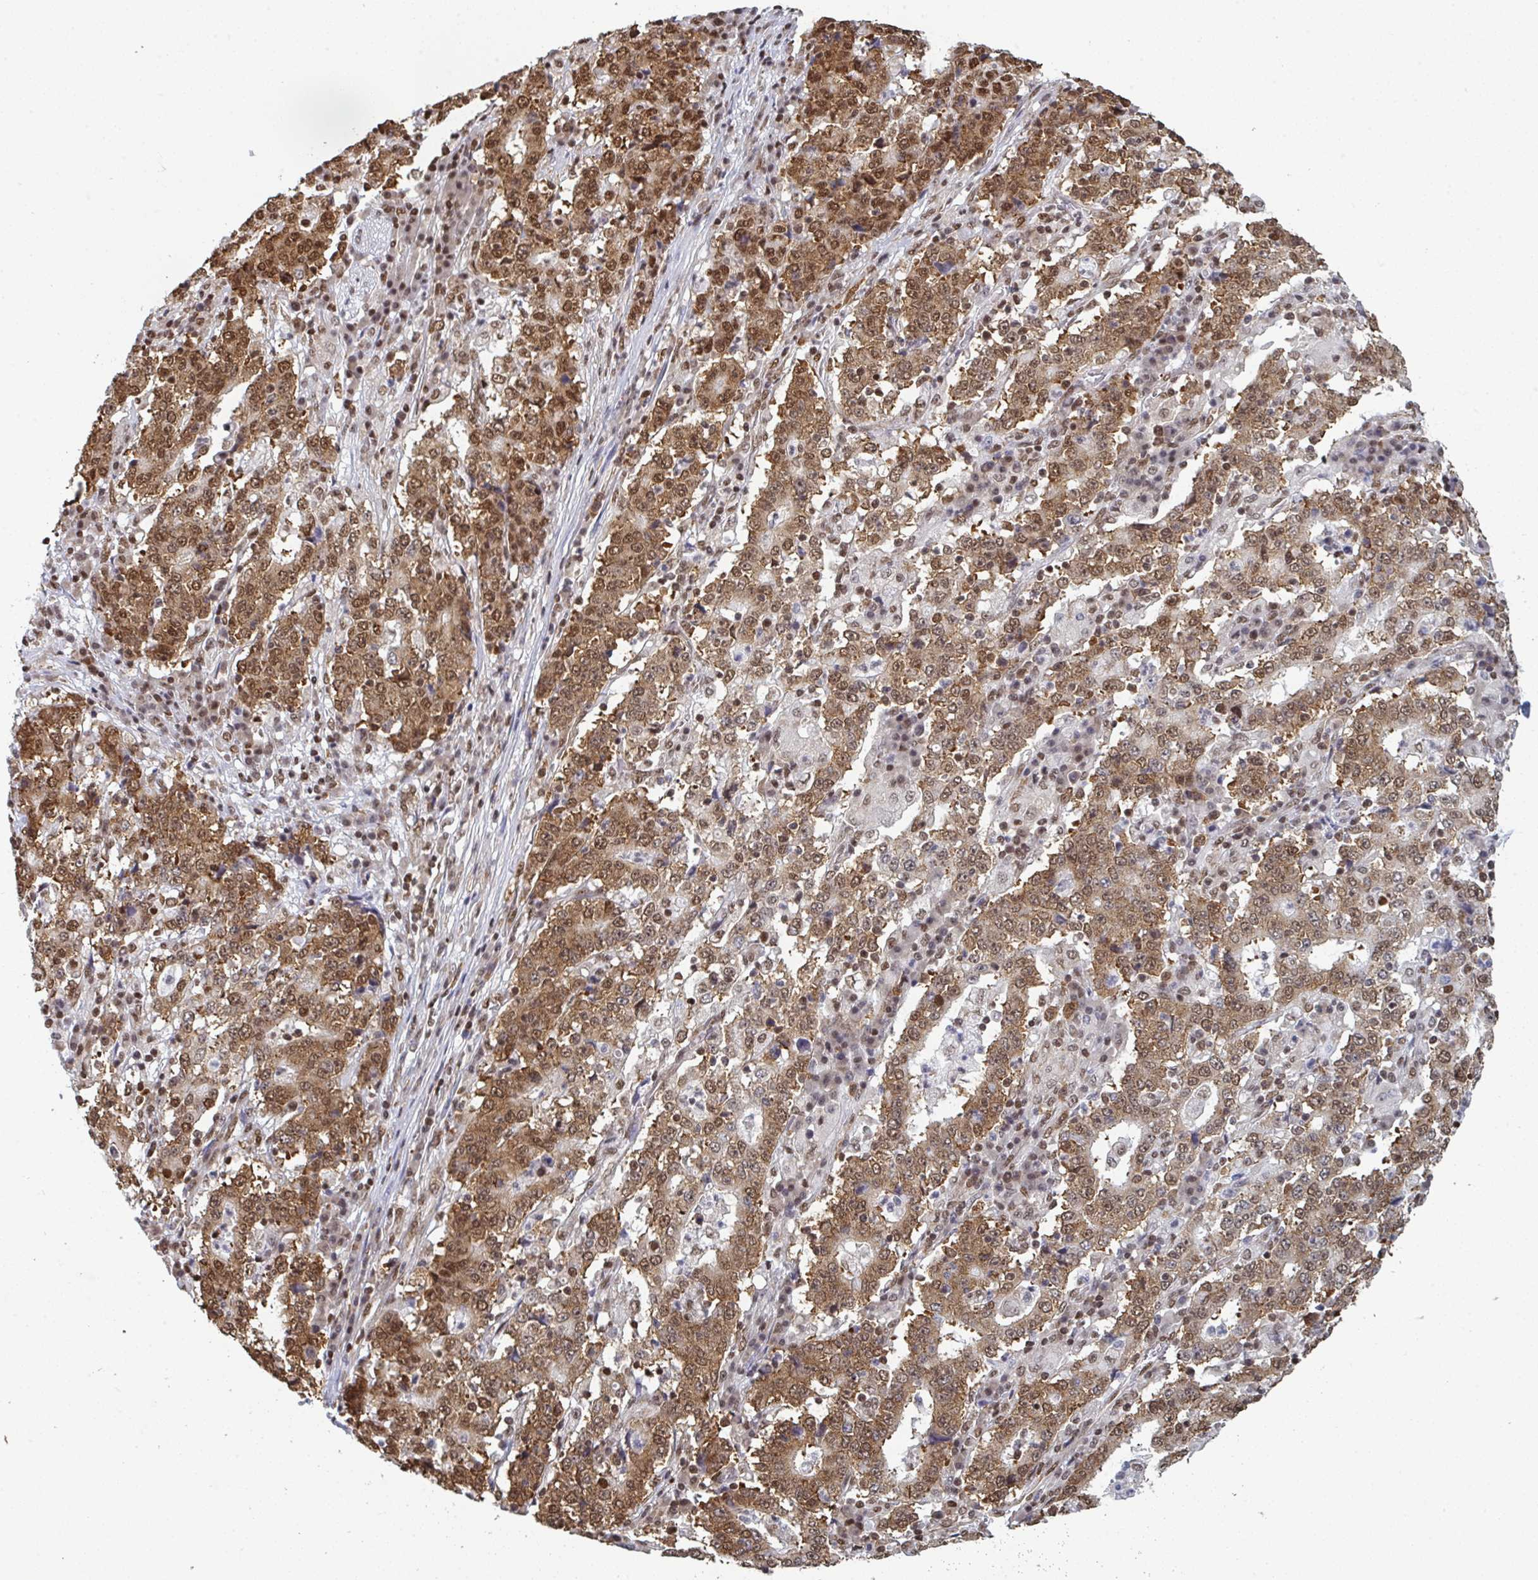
{"staining": {"intensity": "moderate", "quantity": ">75%", "location": "cytoplasmic/membranous,nuclear"}, "tissue": "stomach cancer", "cell_type": "Tumor cells", "image_type": "cancer", "snomed": [{"axis": "morphology", "description": "Adenocarcinoma, NOS"}, {"axis": "topography", "description": "Stomach"}], "caption": "This micrograph reveals adenocarcinoma (stomach) stained with IHC to label a protein in brown. The cytoplasmic/membranous and nuclear of tumor cells show moderate positivity for the protein. Nuclei are counter-stained blue.", "gene": "GAR1", "patient": {"sex": "male", "age": 59}}